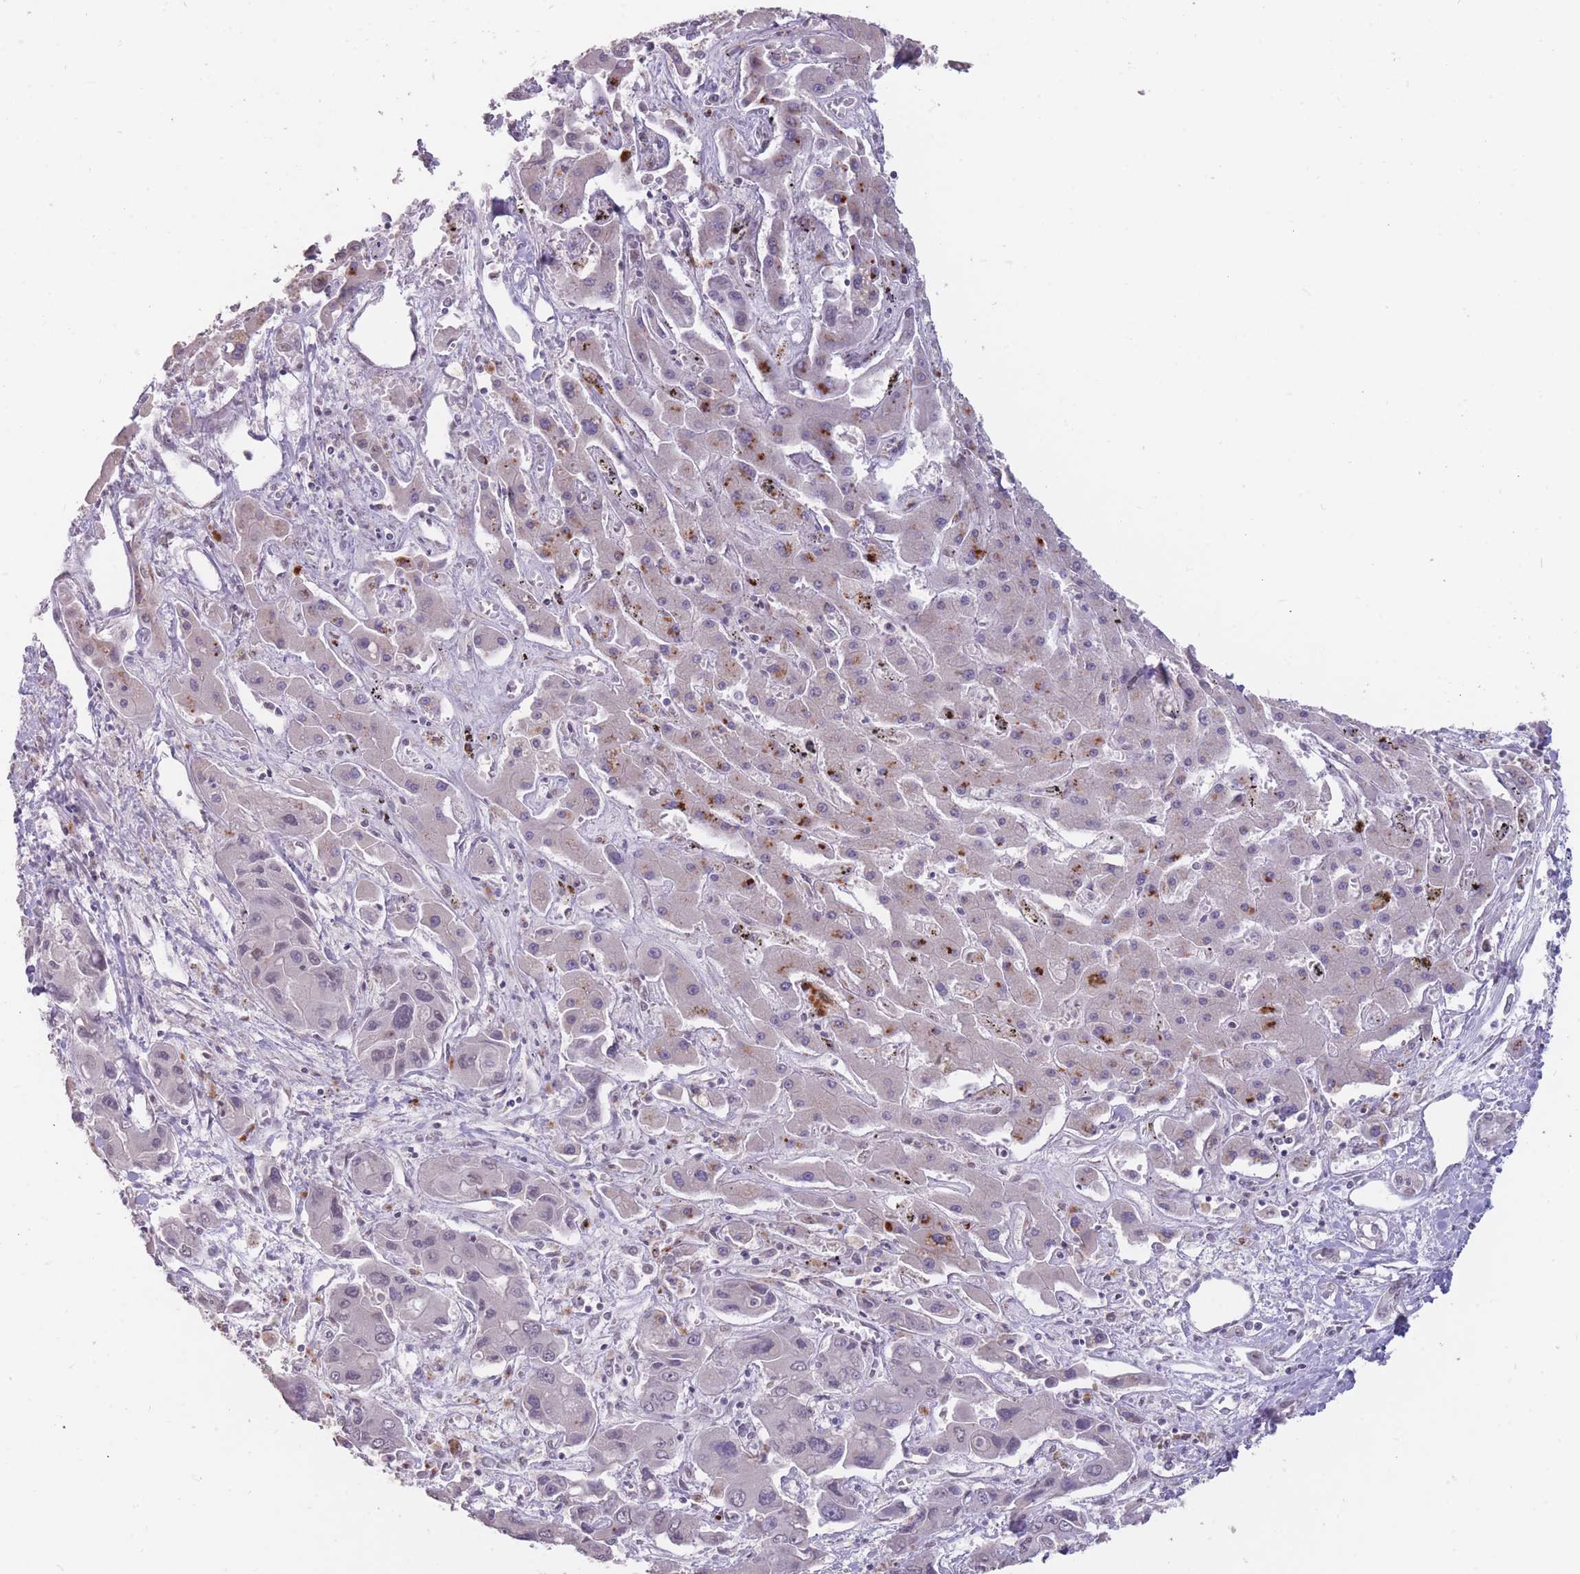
{"staining": {"intensity": "negative", "quantity": "none", "location": "none"}, "tissue": "liver cancer", "cell_type": "Tumor cells", "image_type": "cancer", "snomed": [{"axis": "morphology", "description": "Cholangiocarcinoma"}, {"axis": "topography", "description": "Liver"}], "caption": "High power microscopy photomicrograph of an immunohistochemistry (IHC) photomicrograph of liver cancer, revealing no significant positivity in tumor cells.", "gene": "HNRNPUL1", "patient": {"sex": "male", "age": 67}}